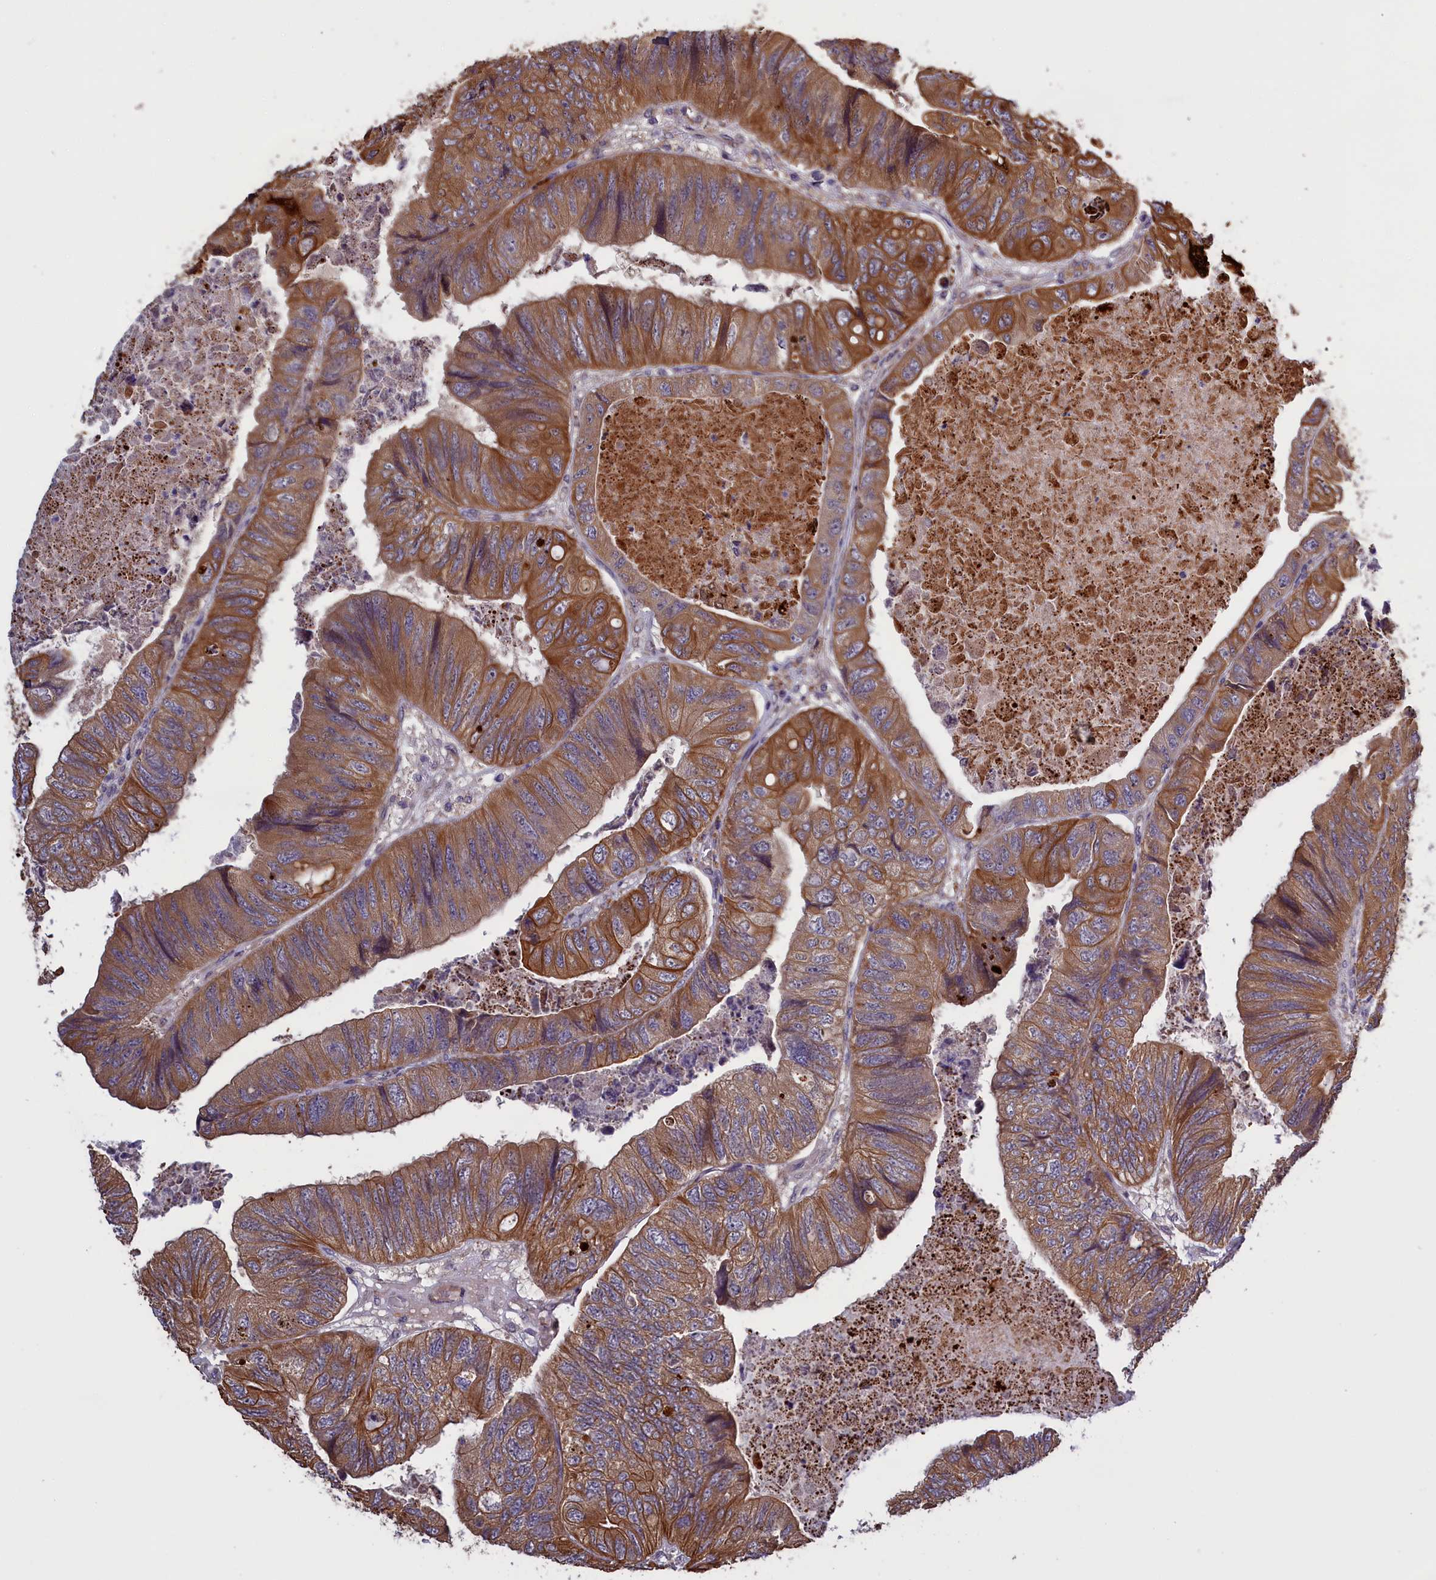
{"staining": {"intensity": "moderate", "quantity": ">75%", "location": "cytoplasmic/membranous"}, "tissue": "colorectal cancer", "cell_type": "Tumor cells", "image_type": "cancer", "snomed": [{"axis": "morphology", "description": "Adenocarcinoma, NOS"}, {"axis": "topography", "description": "Rectum"}], "caption": "Moderate cytoplasmic/membranous protein staining is present in about >75% of tumor cells in colorectal cancer (adenocarcinoma).", "gene": "DENND1B", "patient": {"sex": "male", "age": 63}}